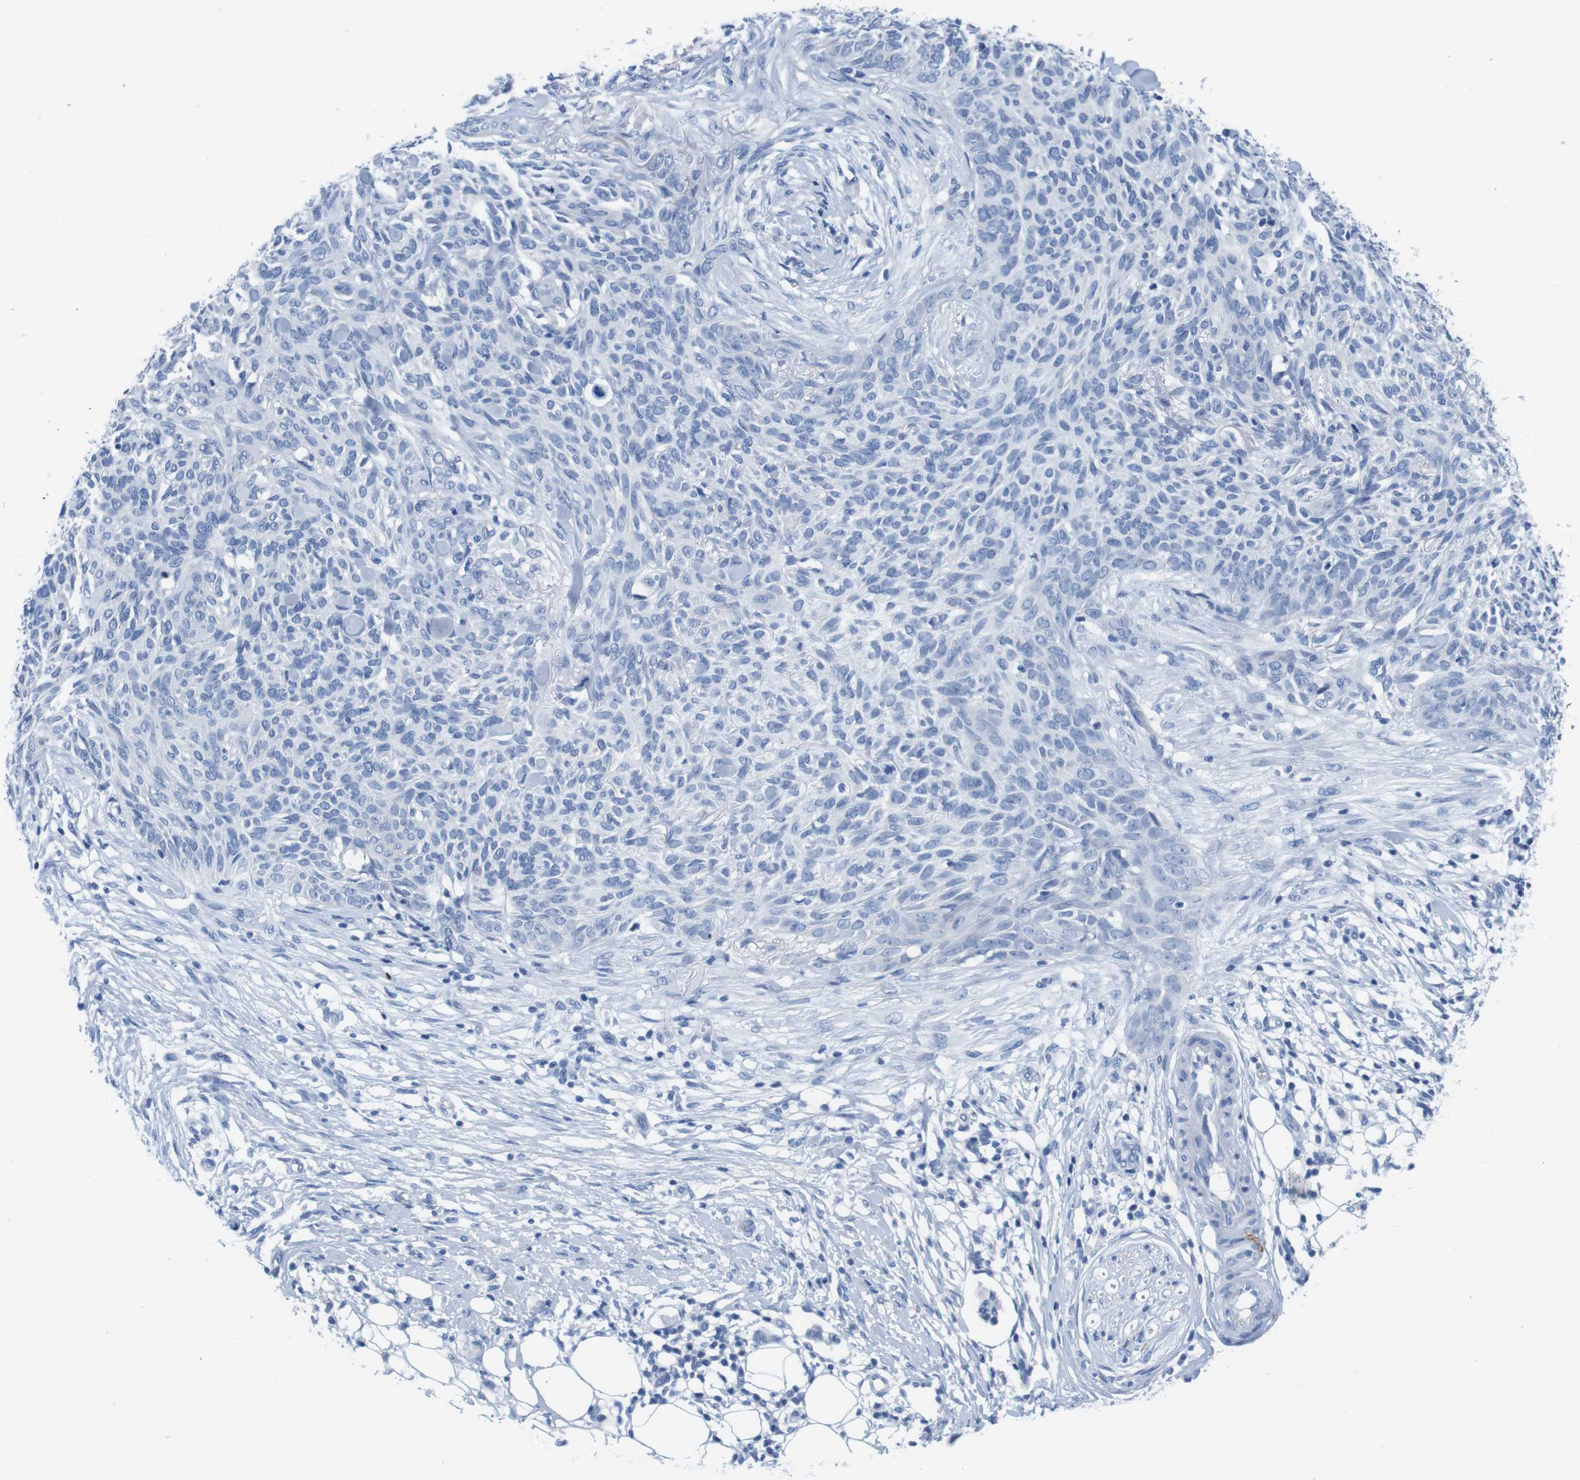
{"staining": {"intensity": "negative", "quantity": "none", "location": "none"}, "tissue": "skin cancer", "cell_type": "Tumor cells", "image_type": "cancer", "snomed": [{"axis": "morphology", "description": "Basal cell carcinoma"}, {"axis": "topography", "description": "Skin"}], "caption": "An image of human skin cancer is negative for staining in tumor cells.", "gene": "MAP6", "patient": {"sex": "female", "age": 84}}